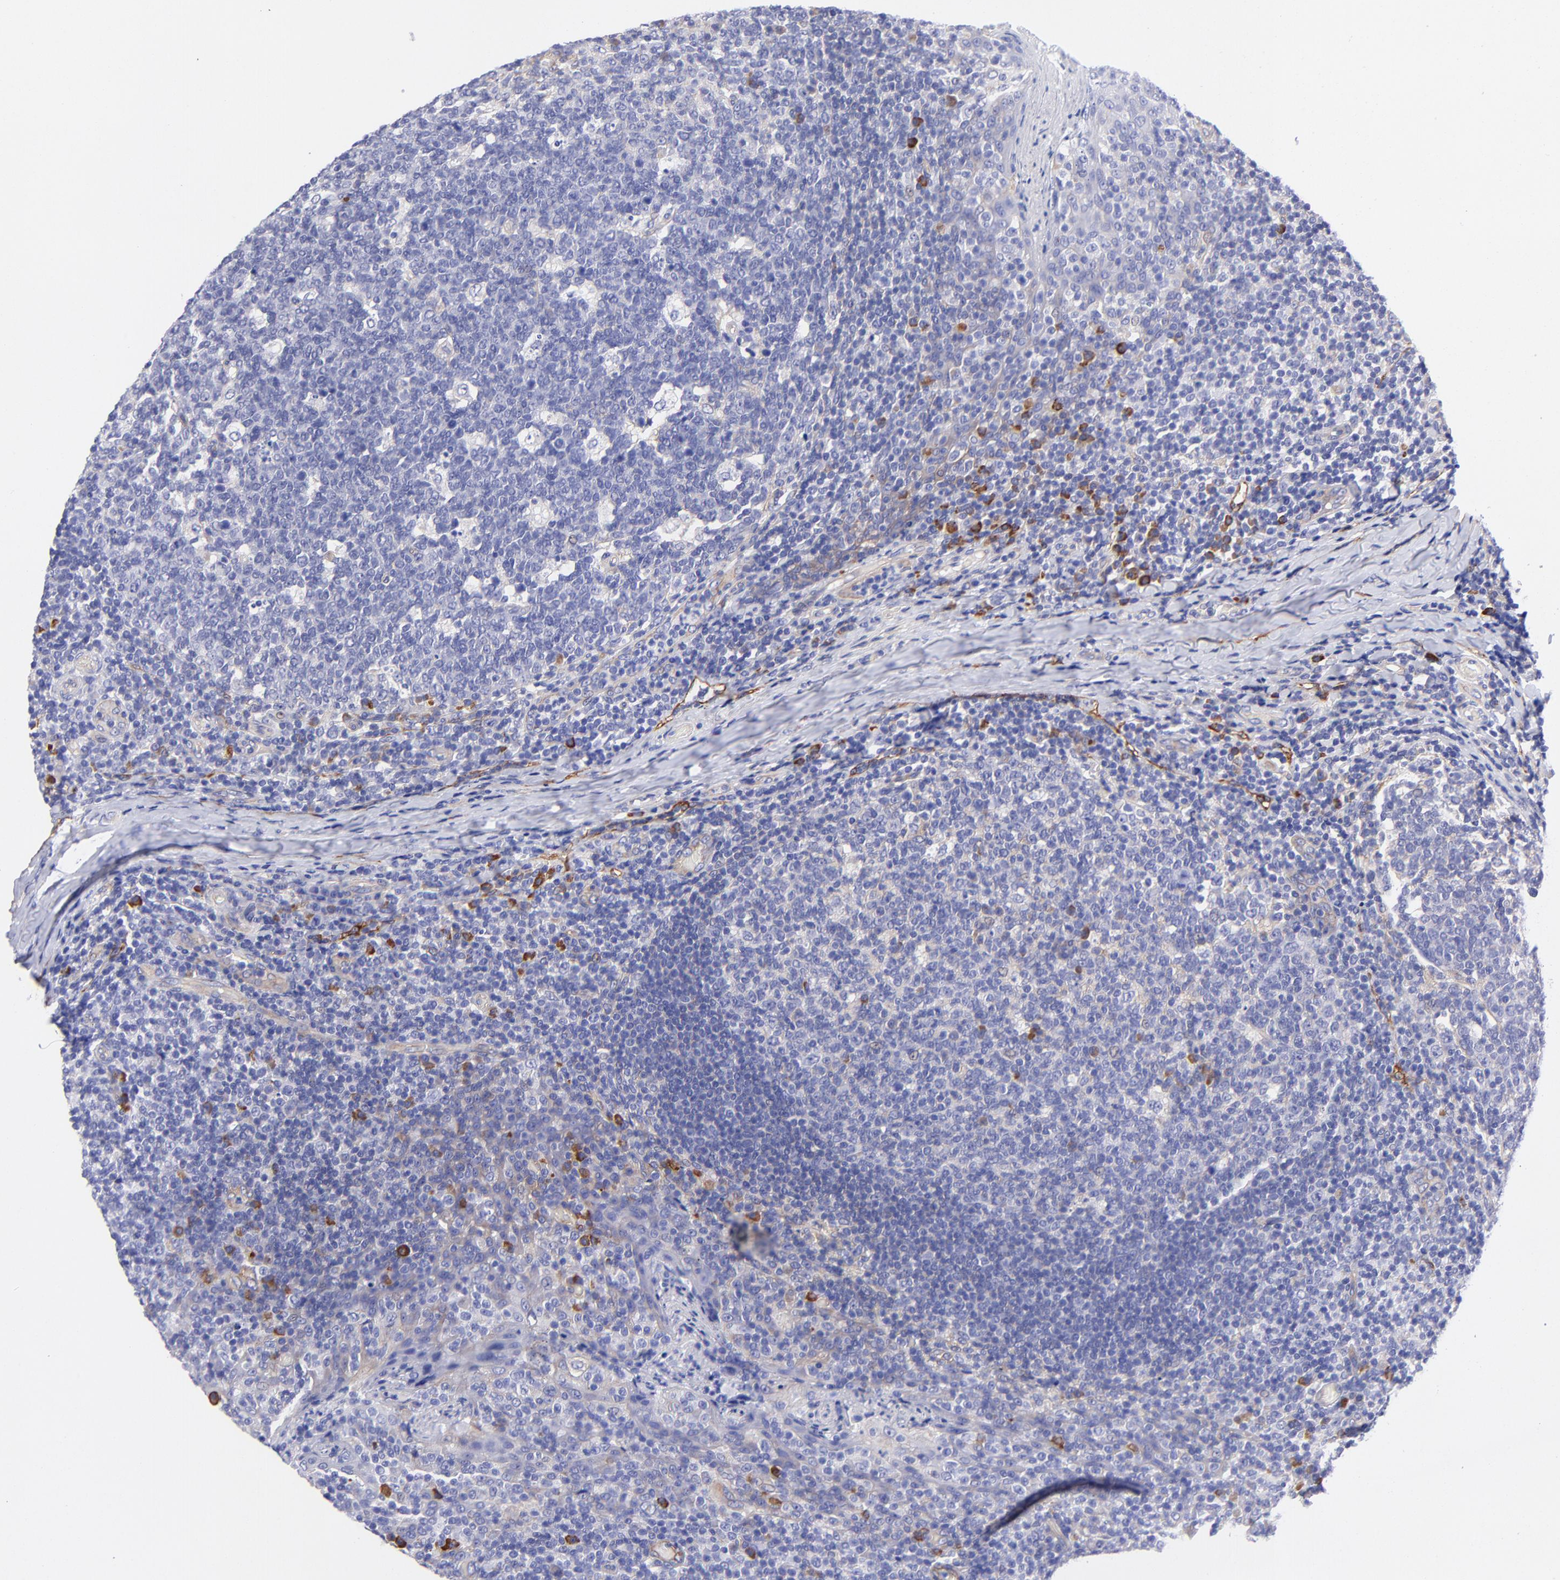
{"staining": {"intensity": "weak", "quantity": "<25%", "location": "cytoplasmic/membranous"}, "tissue": "tonsil", "cell_type": "Germinal center cells", "image_type": "normal", "snomed": [{"axis": "morphology", "description": "Normal tissue, NOS"}, {"axis": "topography", "description": "Tonsil"}], "caption": "This histopathology image is of normal tonsil stained with immunohistochemistry (IHC) to label a protein in brown with the nuclei are counter-stained blue. There is no expression in germinal center cells.", "gene": "PPFIBP1", "patient": {"sex": "male", "age": 17}}